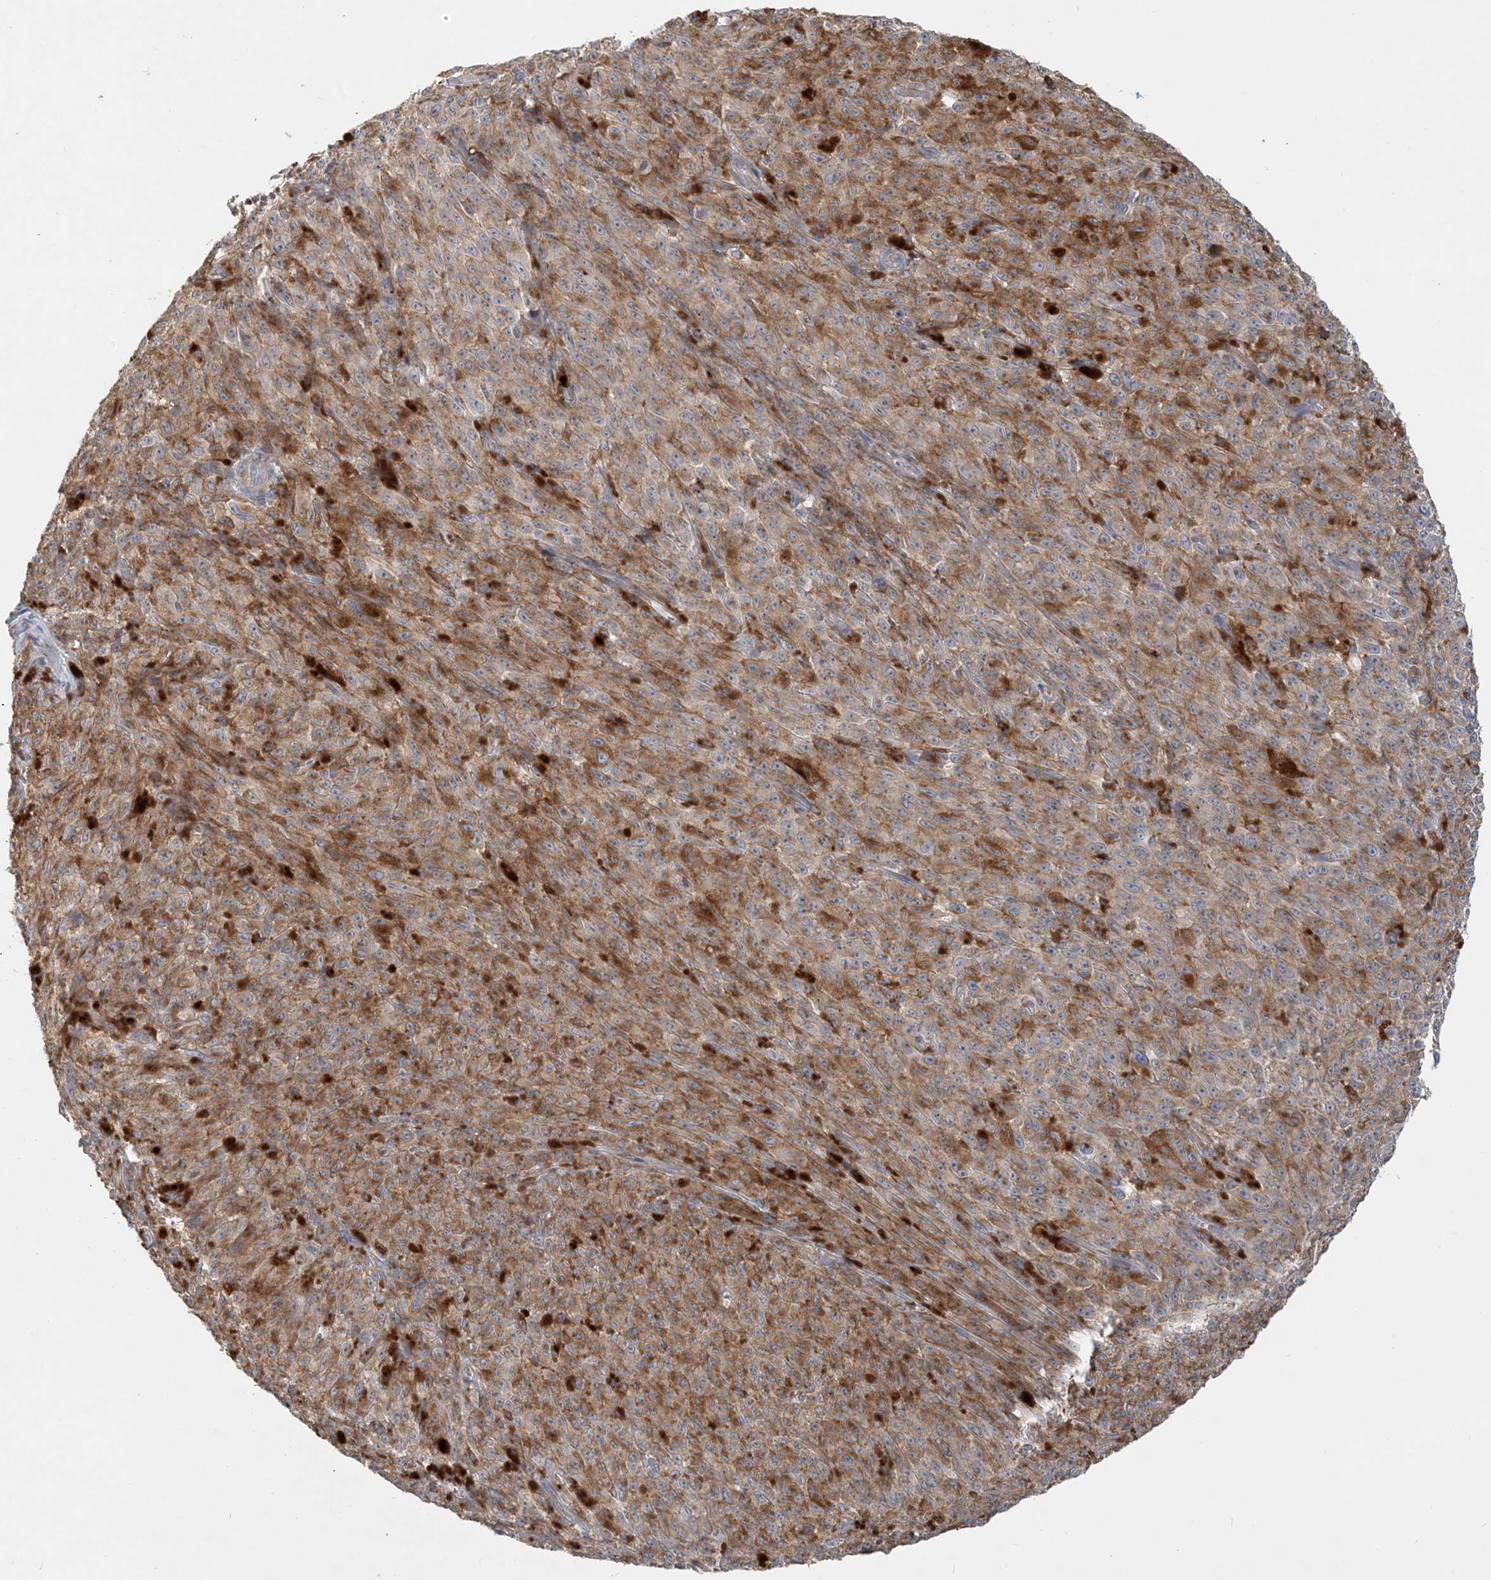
{"staining": {"intensity": "moderate", "quantity": ">75%", "location": "cytoplasmic/membranous"}, "tissue": "melanoma", "cell_type": "Tumor cells", "image_type": "cancer", "snomed": [{"axis": "morphology", "description": "Malignant melanoma, NOS"}, {"axis": "topography", "description": "Skin"}], "caption": "Melanoma stained for a protein (brown) reveals moderate cytoplasmic/membranous positive positivity in about >75% of tumor cells.", "gene": "SPPL2A", "patient": {"sex": "female", "age": 82}}